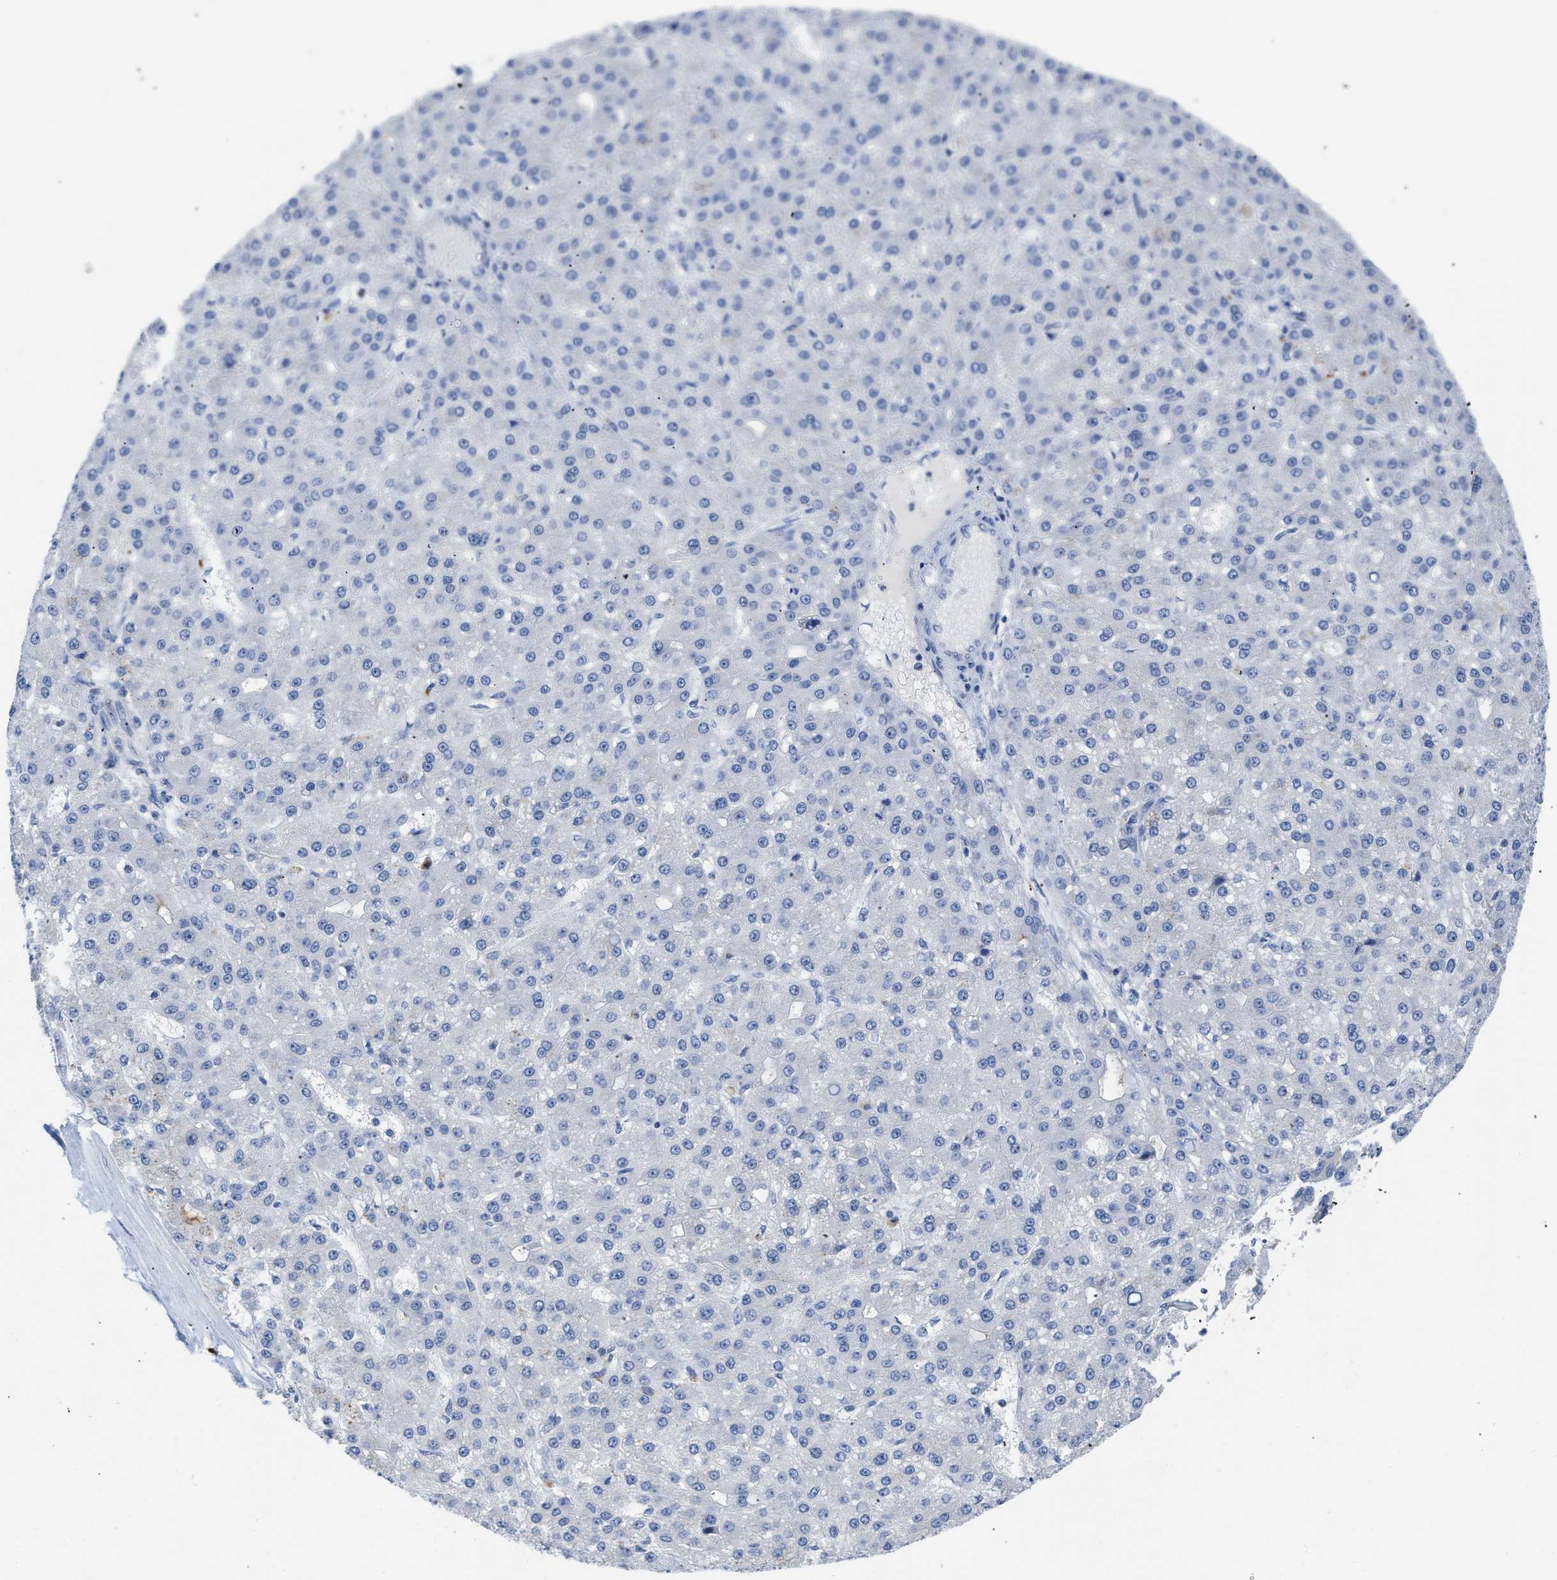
{"staining": {"intensity": "negative", "quantity": "none", "location": "none"}, "tissue": "liver cancer", "cell_type": "Tumor cells", "image_type": "cancer", "snomed": [{"axis": "morphology", "description": "Carcinoma, Hepatocellular, NOS"}, {"axis": "topography", "description": "Liver"}], "caption": "There is no significant positivity in tumor cells of liver cancer (hepatocellular carcinoma). The staining is performed using DAB brown chromogen with nuclei counter-stained in using hematoxylin.", "gene": "BOLL", "patient": {"sex": "male", "age": 67}}